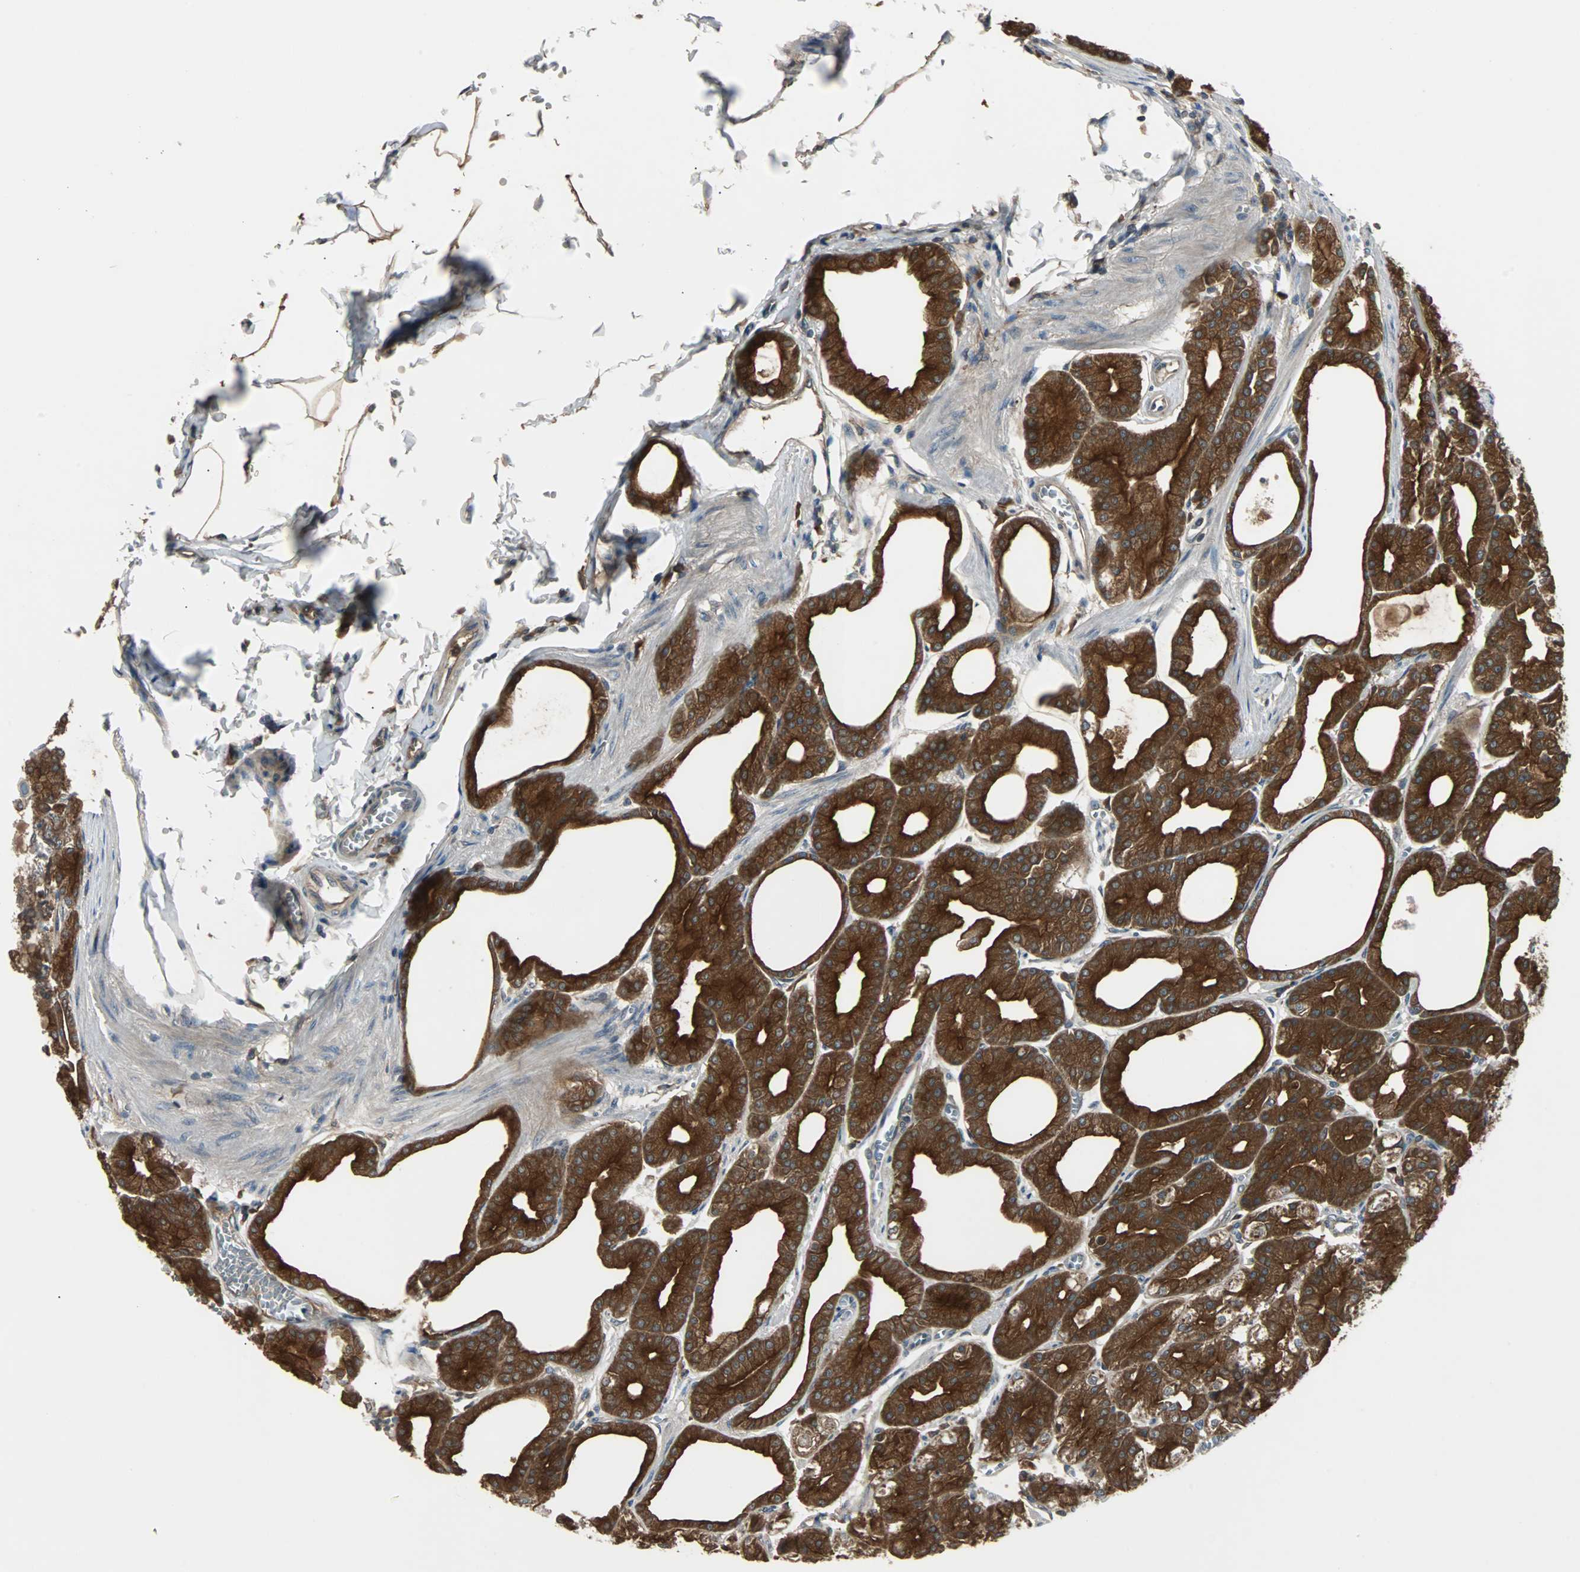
{"staining": {"intensity": "strong", "quantity": ">75%", "location": "cytoplasmic/membranous"}, "tissue": "stomach", "cell_type": "Glandular cells", "image_type": "normal", "snomed": [{"axis": "morphology", "description": "Normal tissue, NOS"}, {"axis": "topography", "description": "Stomach, lower"}], "caption": "This is a photomicrograph of immunohistochemistry staining of normal stomach, which shows strong staining in the cytoplasmic/membranous of glandular cells.", "gene": "ARF1", "patient": {"sex": "male", "age": 71}}